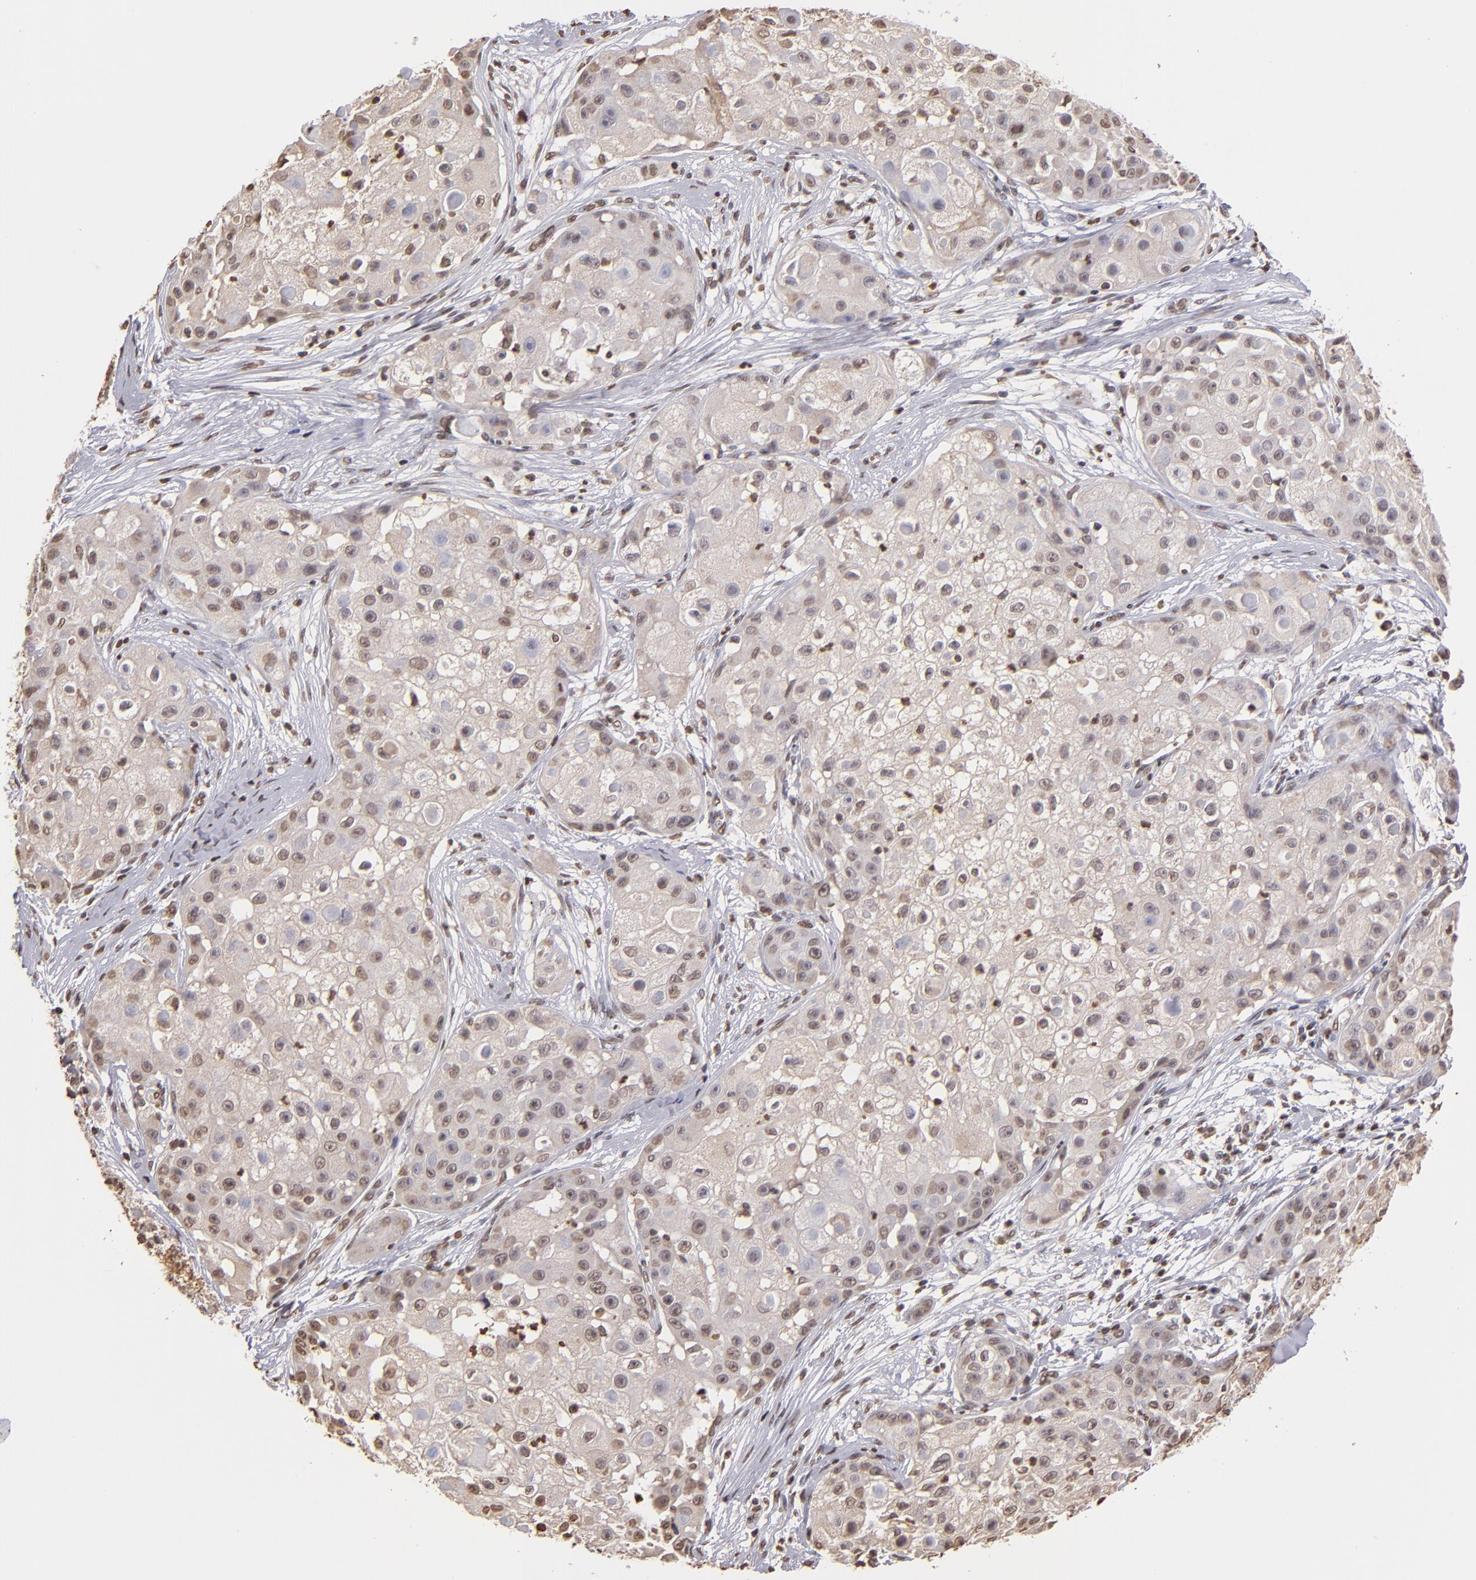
{"staining": {"intensity": "weak", "quantity": "25%-75%", "location": "nuclear"}, "tissue": "skin cancer", "cell_type": "Tumor cells", "image_type": "cancer", "snomed": [{"axis": "morphology", "description": "Squamous cell carcinoma, NOS"}, {"axis": "topography", "description": "Skin"}], "caption": "Immunohistochemical staining of squamous cell carcinoma (skin) exhibits weak nuclear protein staining in about 25%-75% of tumor cells.", "gene": "LBX1", "patient": {"sex": "female", "age": 57}}